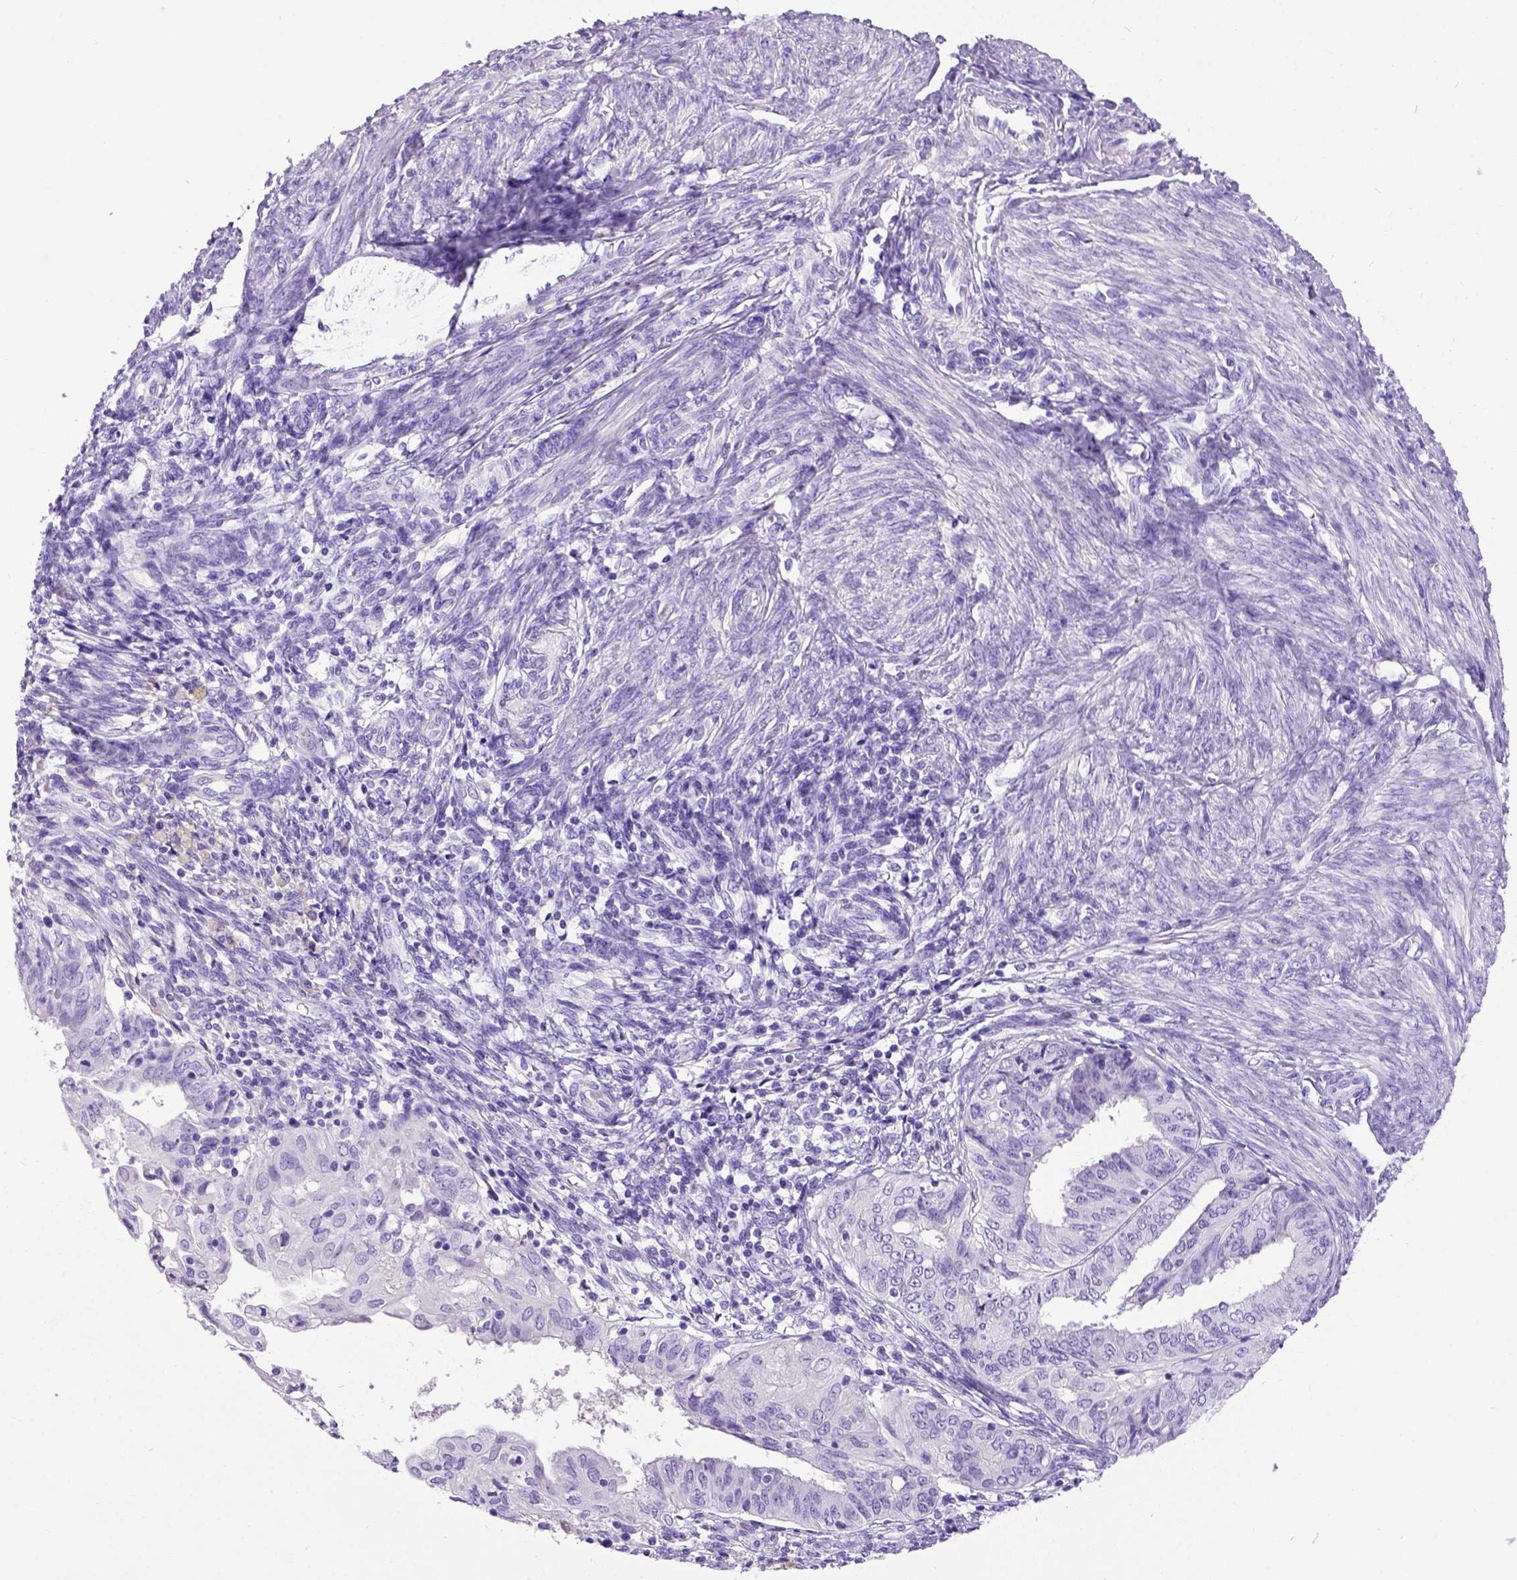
{"staining": {"intensity": "negative", "quantity": "none", "location": "none"}, "tissue": "endometrial cancer", "cell_type": "Tumor cells", "image_type": "cancer", "snomed": [{"axis": "morphology", "description": "Adenocarcinoma, NOS"}, {"axis": "topography", "description": "Endometrium"}], "caption": "IHC of endometrial cancer shows no staining in tumor cells. (IHC, brightfield microscopy, high magnification).", "gene": "IGF2", "patient": {"sex": "female", "age": 68}}